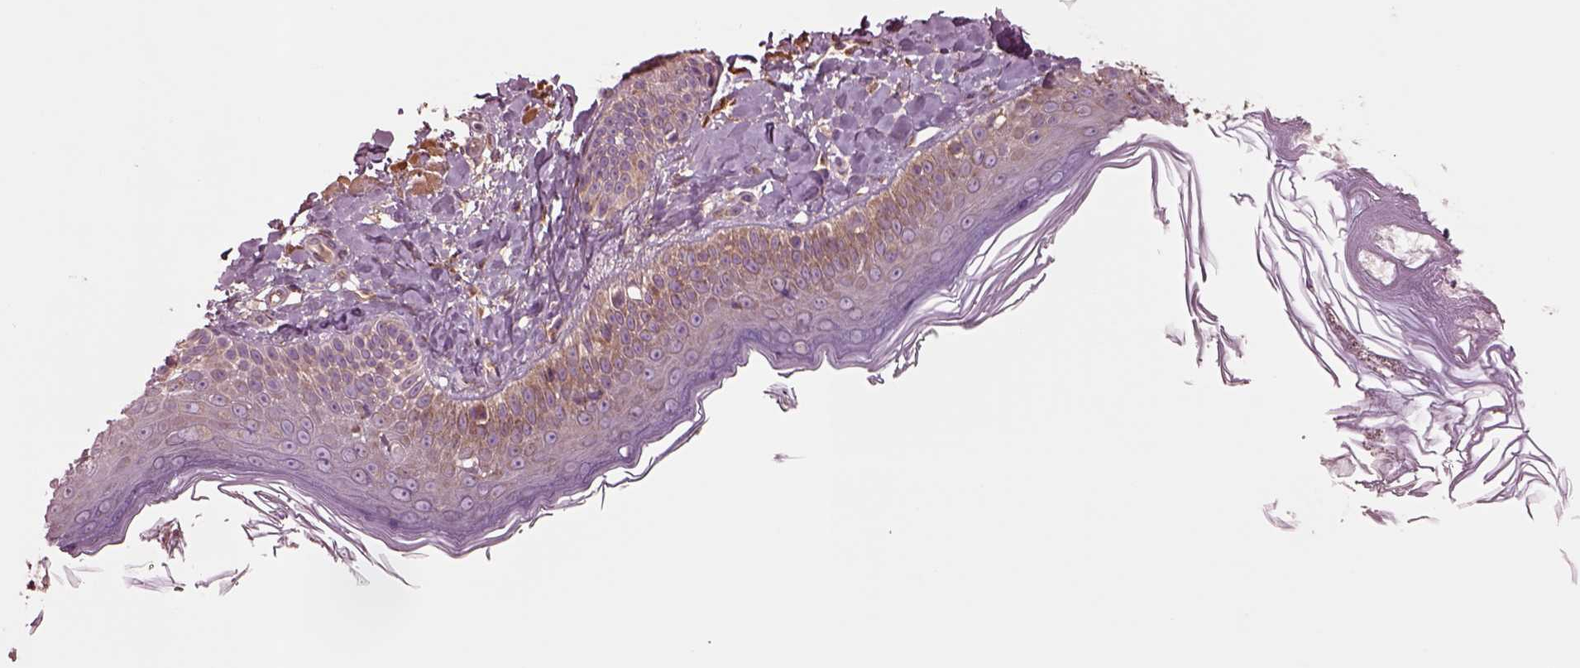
{"staining": {"intensity": "negative", "quantity": "none", "location": "none"}, "tissue": "skin", "cell_type": "Fibroblasts", "image_type": "normal", "snomed": [{"axis": "morphology", "description": "Normal tissue, NOS"}, {"axis": "topography", "description": "Skin"}], "caption": "There is no significant staining in fibroblasts of skin. Nuclei are stained in blue.", "gene": "SEC23A", "patient": {"sex": "male", "age": 73}}